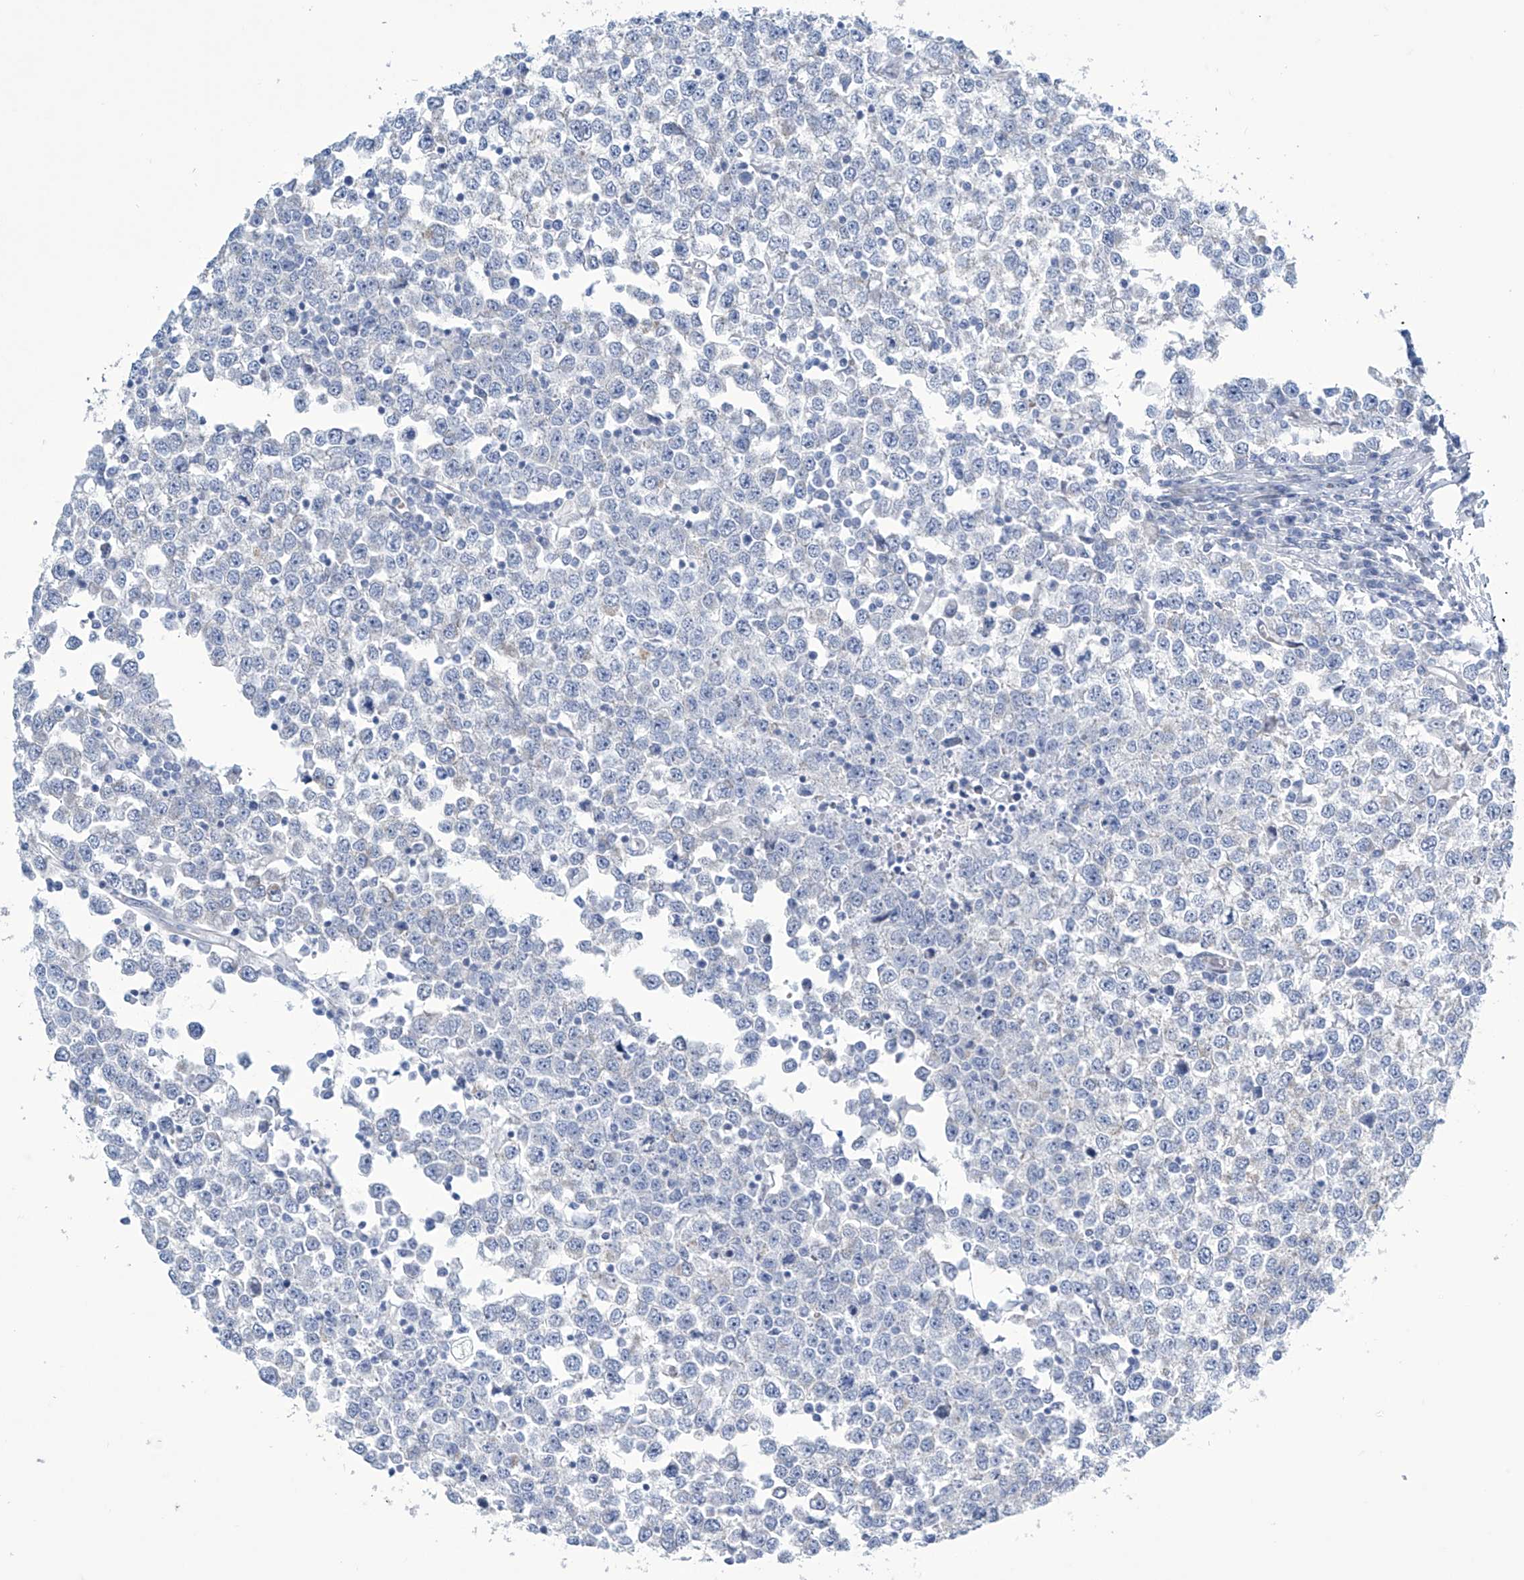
{"staining": {"intensity": "negative", "quantity": "none", "location": "none"}, "tissue": "testis cancer", "cell_type": "Tumor cells", "image_type": "cancer", "snomed": [{"axis": "morphology", "description": "Seminoma, NOS"}, {"axis": "topography", "description": "Testis"}], "caption": "A high-resolution image shows IHC staining of testis cancer (seminoma), which exhibits no significant expression in tumor cells.", "gene": "TRIM60", "patient": {"sex": "male", "age": 65}}